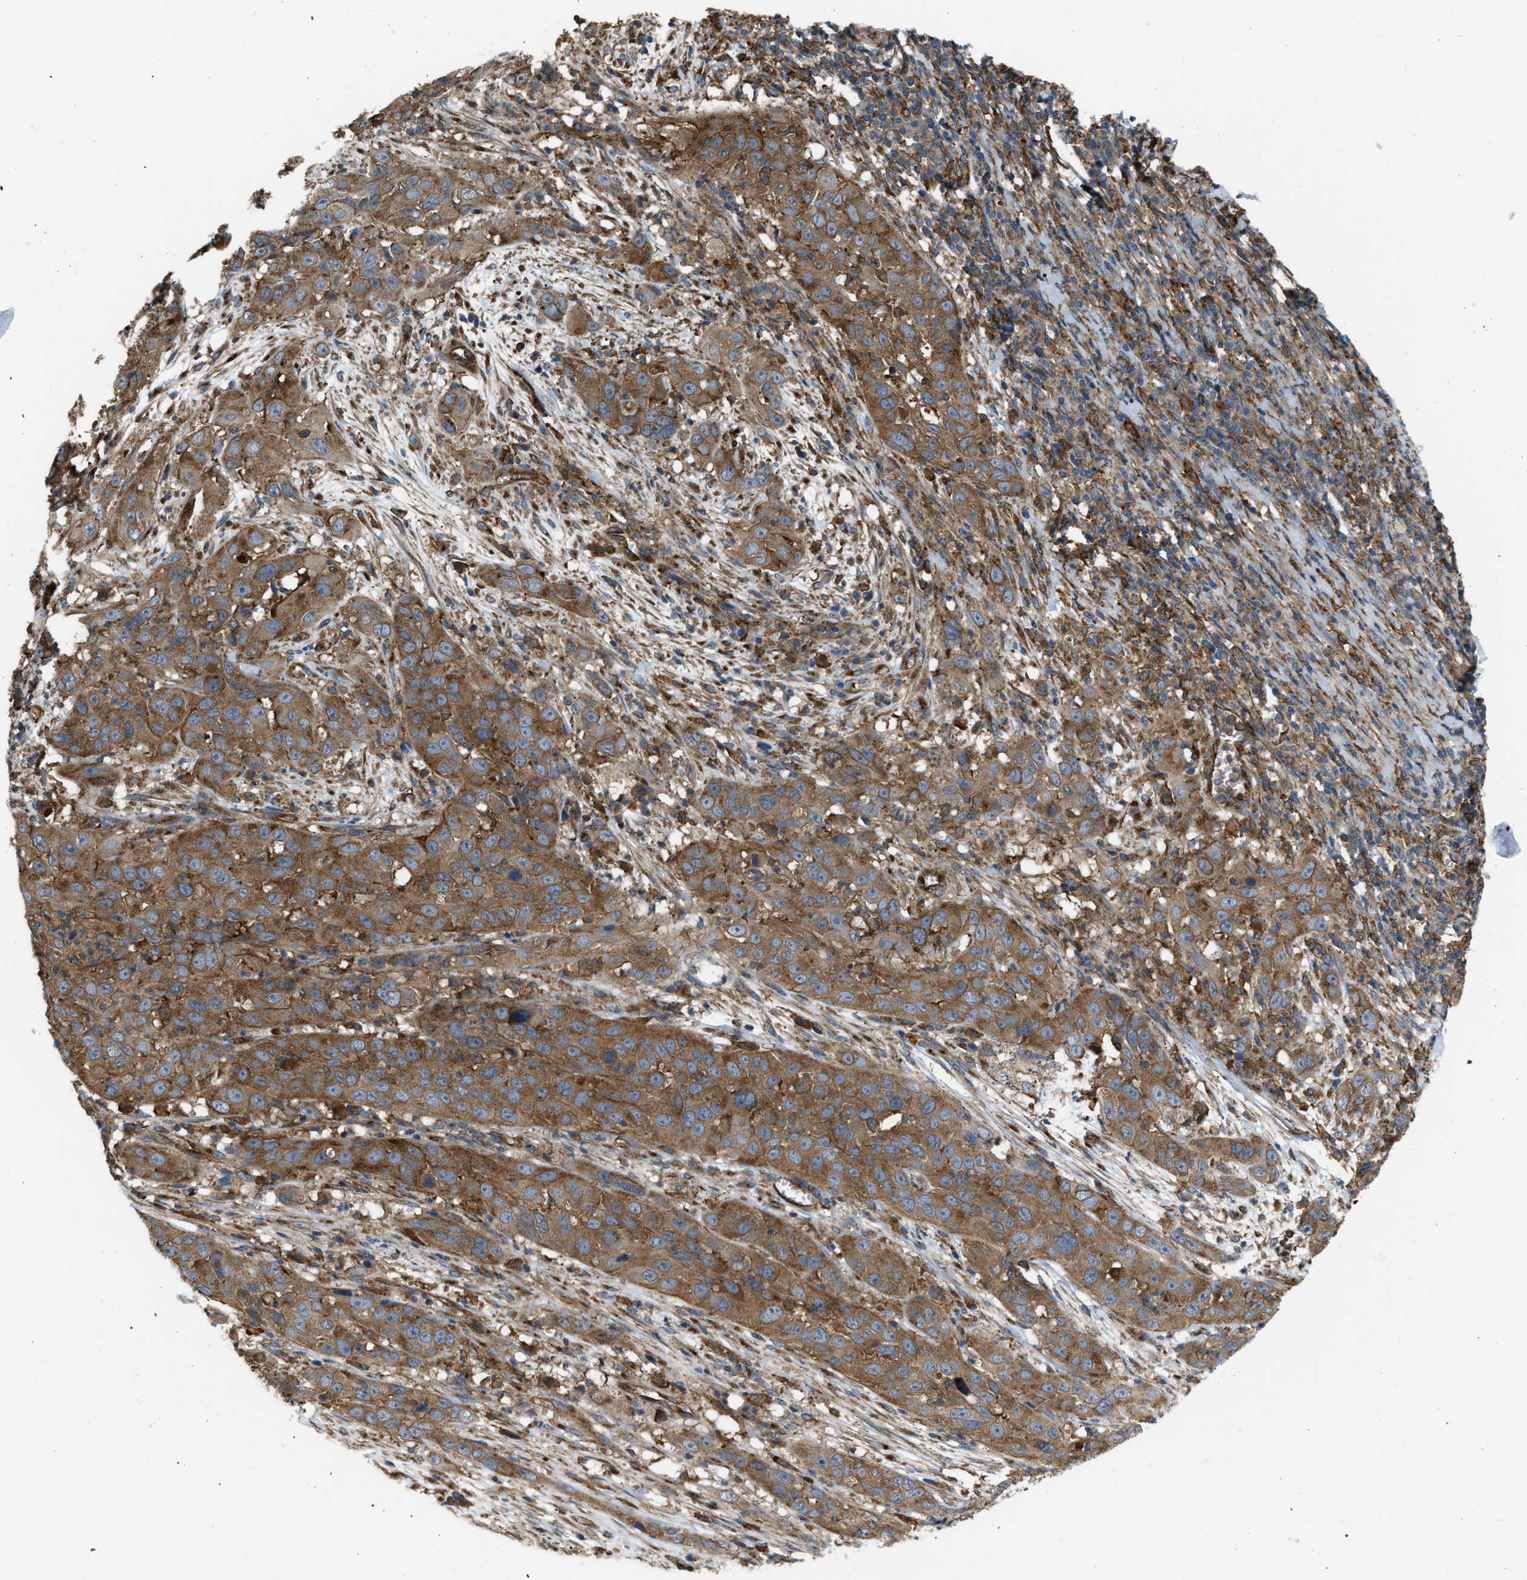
{"staining": {"intensity": "moderate", "quantity": ">75%", "location": "cytoplasmic/membranous"}, "tissue": "cervical cancer", "cell_type": "Tumor cells", "image_type": "cancer", "snomed": [{"axis": "morphology", "description": "Squamous cell carcinoma, NOS"}, {"axis": "topography", "description": "Cervix"}], "caption": "Tumor cells exhibit medium levels of moderate cytoplasmic/membranous positivity in approximately >75% of cells in human squamous cell carcinoma (cervical). The staining is performed using DAB brown chromogen to label protein expression. The nuclei are counter-stained blue using hematoxylin.", "gene": "PICALM", "patient": {"sex": "female", "age": 32}}